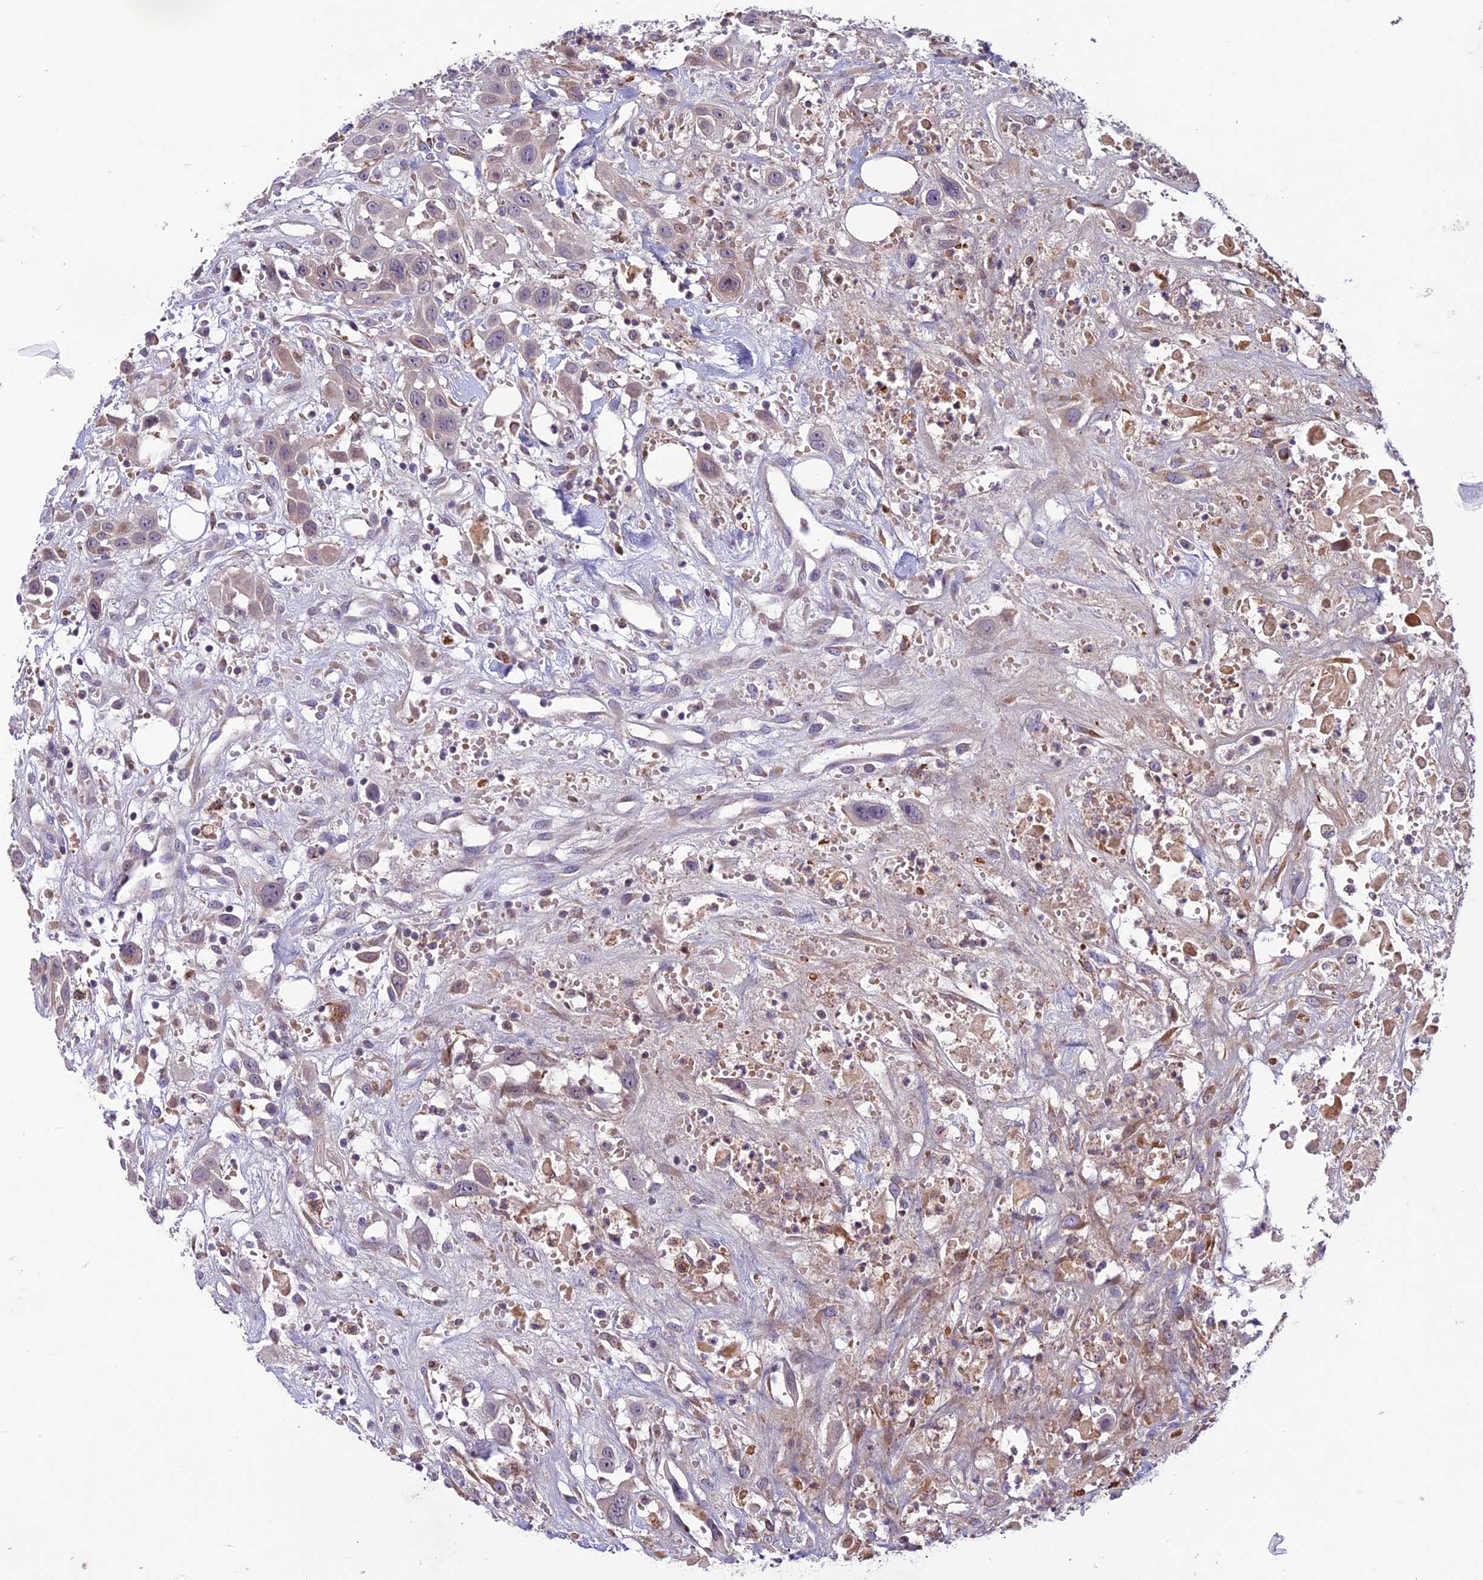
{"staining": {"intensity": "negative", "quantity": "none", "location": "none"}, "tissue": "head and neck cancer", "cell_type": "Tumor cells", "image_type": "cancer", "snomed": [{"axis": "morphology", "description": "Squamous cell carcinoma, NOS"}, {"axis": "topography", "description": "Head-Neck"}], "caption": "The IHC micrograph has no significant staining in tumor cells of head and neck squamous cell carcinoma tissue.", "gene": "MIEF2", "patient": {"sex": "male", "age": 81}}